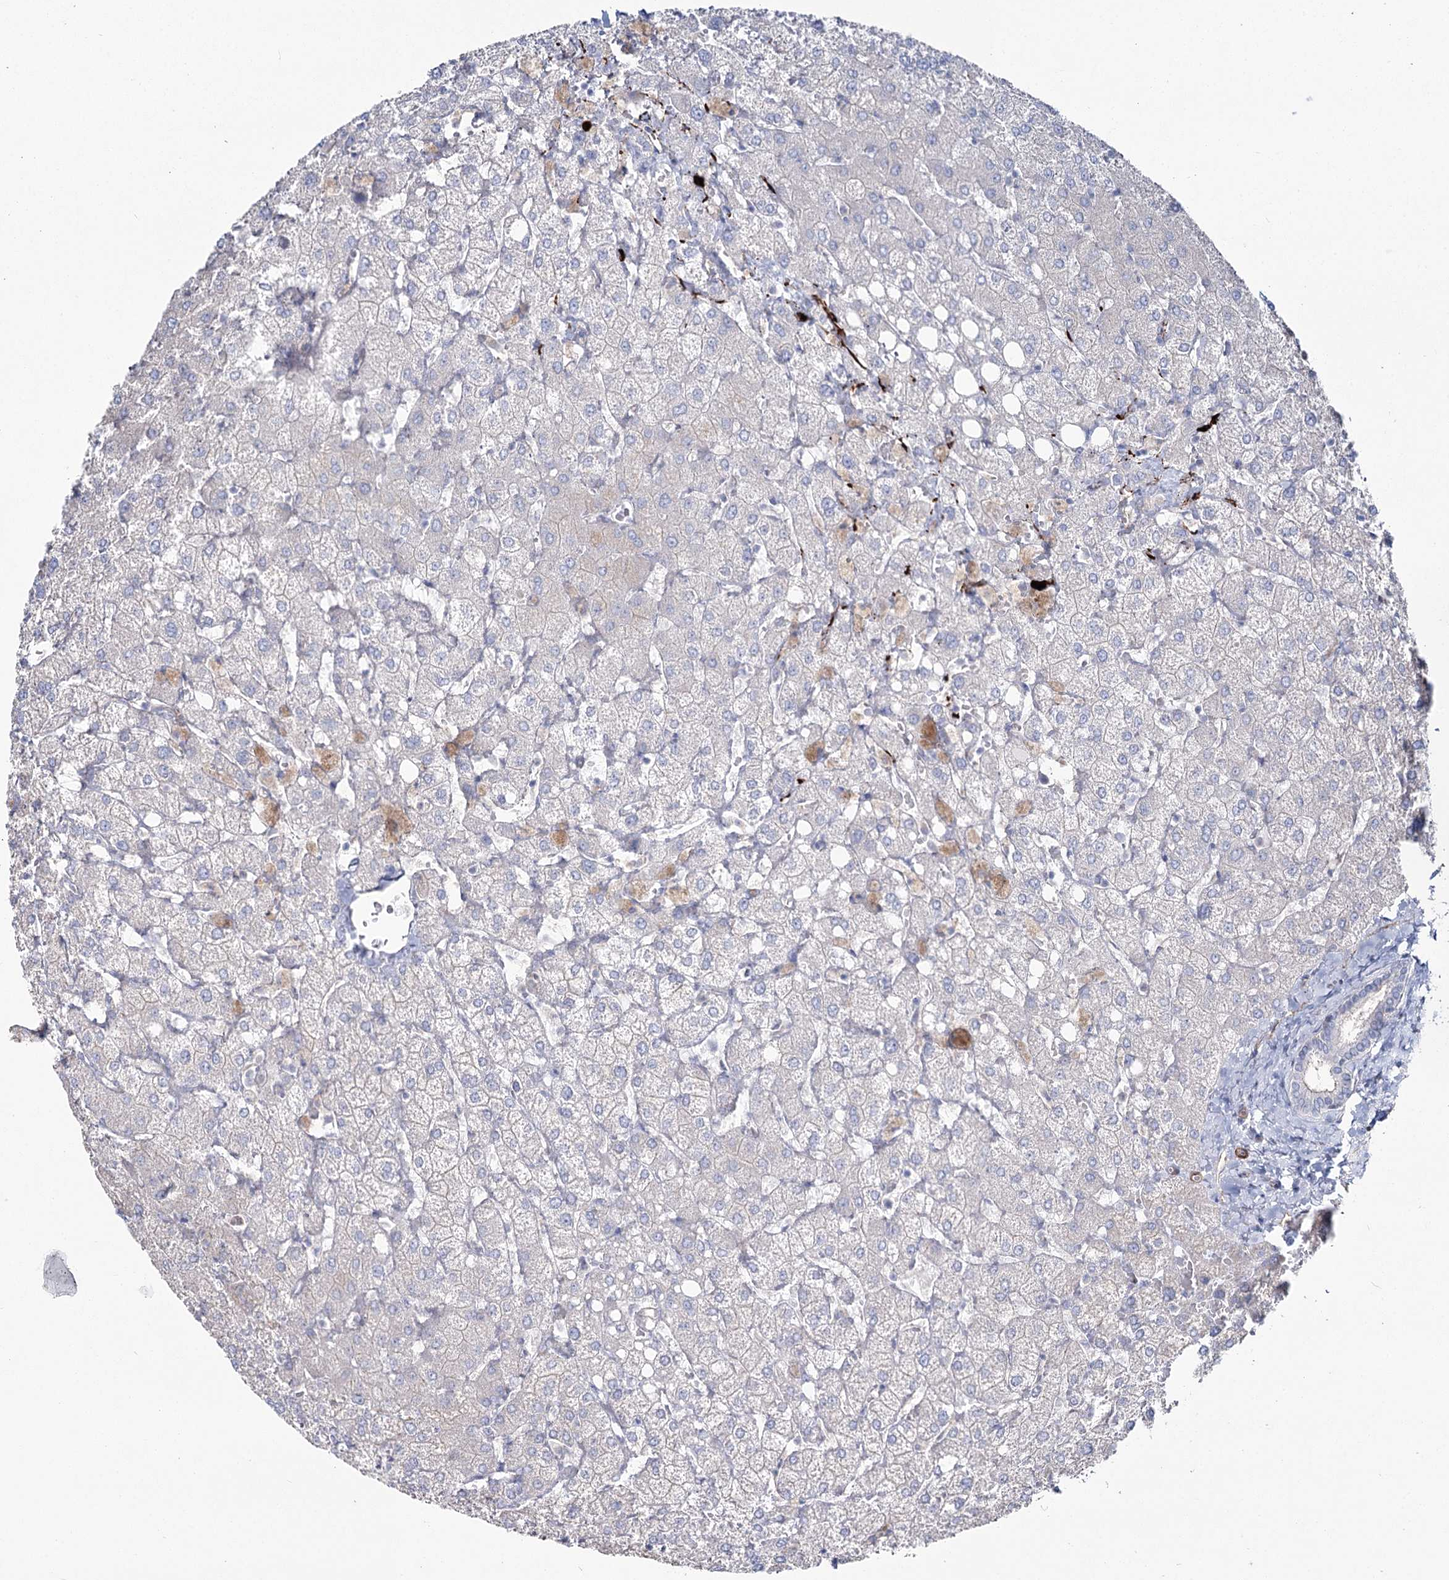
{"staining": {"intensity": "negative", "quantity": "none", "location": "none"}, "tissue": "liver", "cell_type": "Cholangiocytes", "image_type": "normal", "snomed": [{"axis": "morphology", "description": "Normal tissue, NOS"}, {"axis": "topography", "description": "Liver"}], "caption": "Histopathology image shows no protein expression in cholangiocytes of unremarkable liver. (DAB IHC, high magnification).", "gene": "SUMF1", "patient": {"sex": "female", "age": 54}}